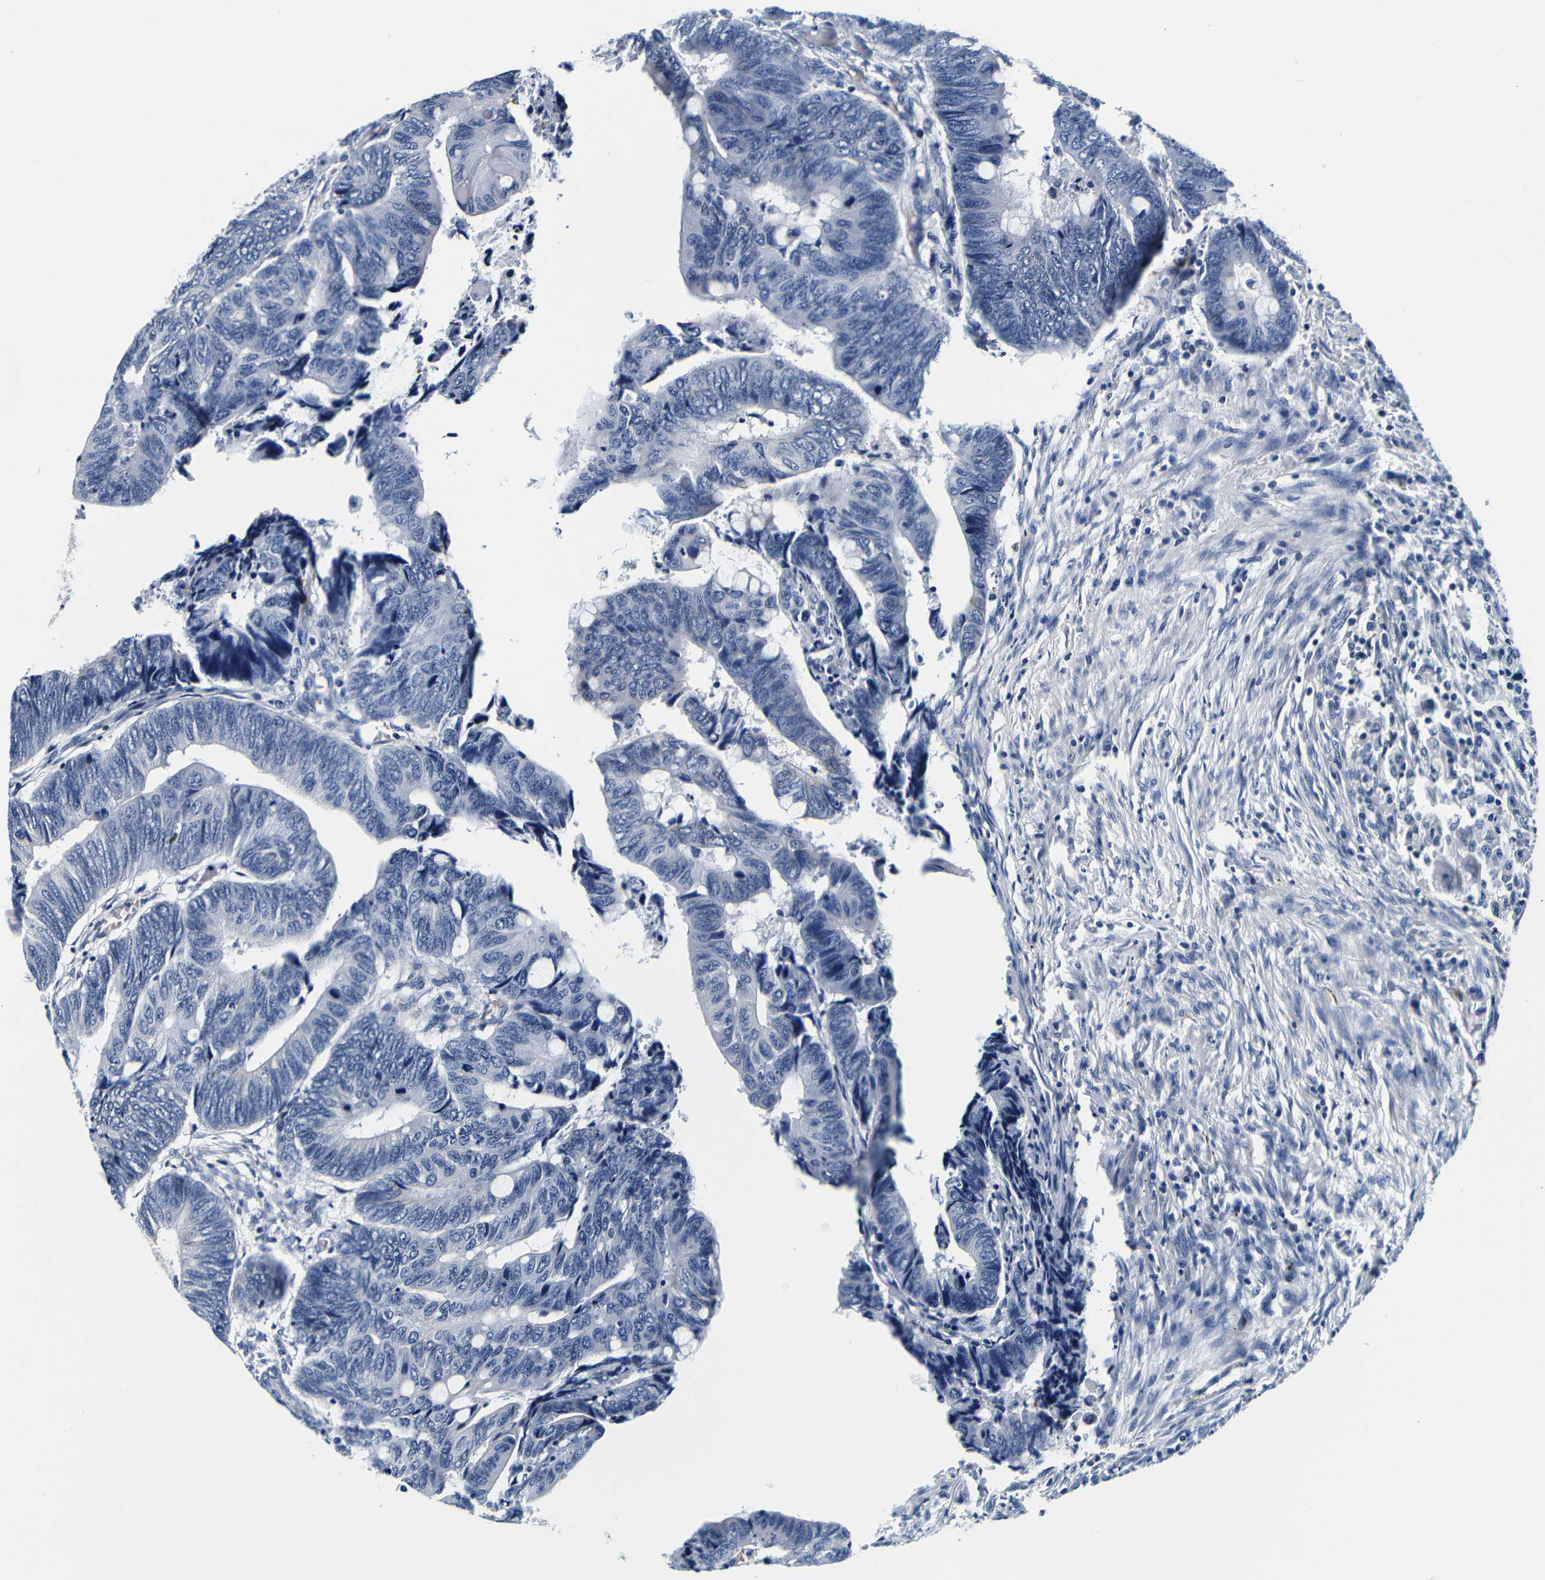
{"staining": {"intensity": "negative", "quantity": "none", "location": "none"}, "tissue": "colorectal cancer", "cell_type": "Tumor cells", "image_type": "cancer", "snomed": [{"axis": "morphology", "description": "Normal tissue, NOS"}, {"axis": "morphology", "description": "Adenocarcinoma, NOS"}, {"axis": "topography", "description": "Rectum"}, {"axis": "topography", "description": "Peripheral nerve tissue"}], "caption": "There is no significant positivity in tumor cells of colorectal adenocarcinoma.", "gene": "GP1BA", "patient": {"sex": "male", "age": 92}}